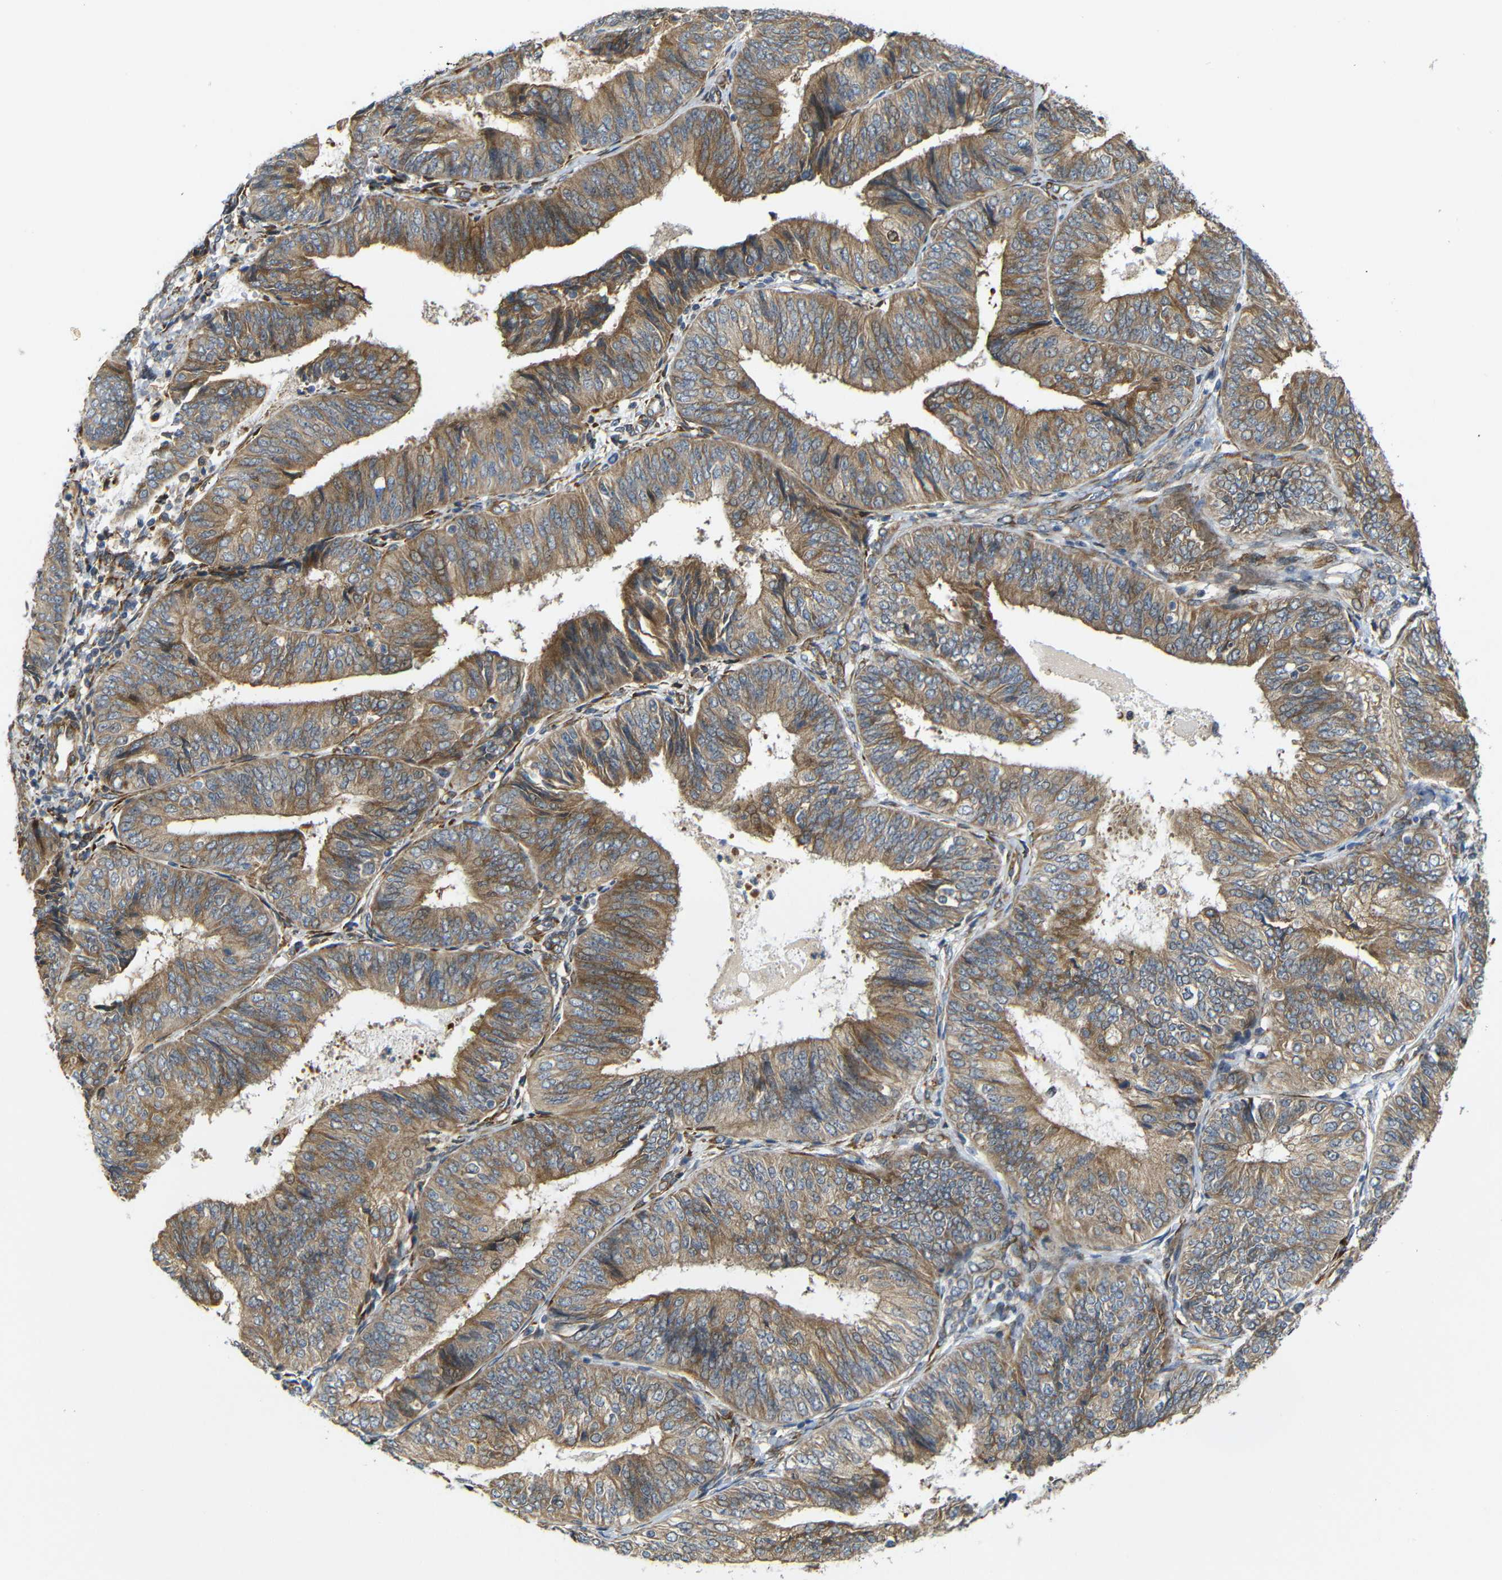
{"staining": {"intensity": "moderate", "quantity": ">75%", "location": "cytoplasmic/membranous"}, "tissue": "endometrial cancer", "cell_type": "Tumor cells", "image_type": "cancer", "snomed": [{"axis": "morphology", "description": "Adenocarcinoma, NOS"}, {"axis": "topography", "description": "Endometrium"}], "caption": "A brown stain shows moderate cytoplasmic/membranous positivity of a protein in human endometrial adenocarcinoma tumor cells.", "gene": "P3H2", "patient": {"sex": "female", "age": 58}}